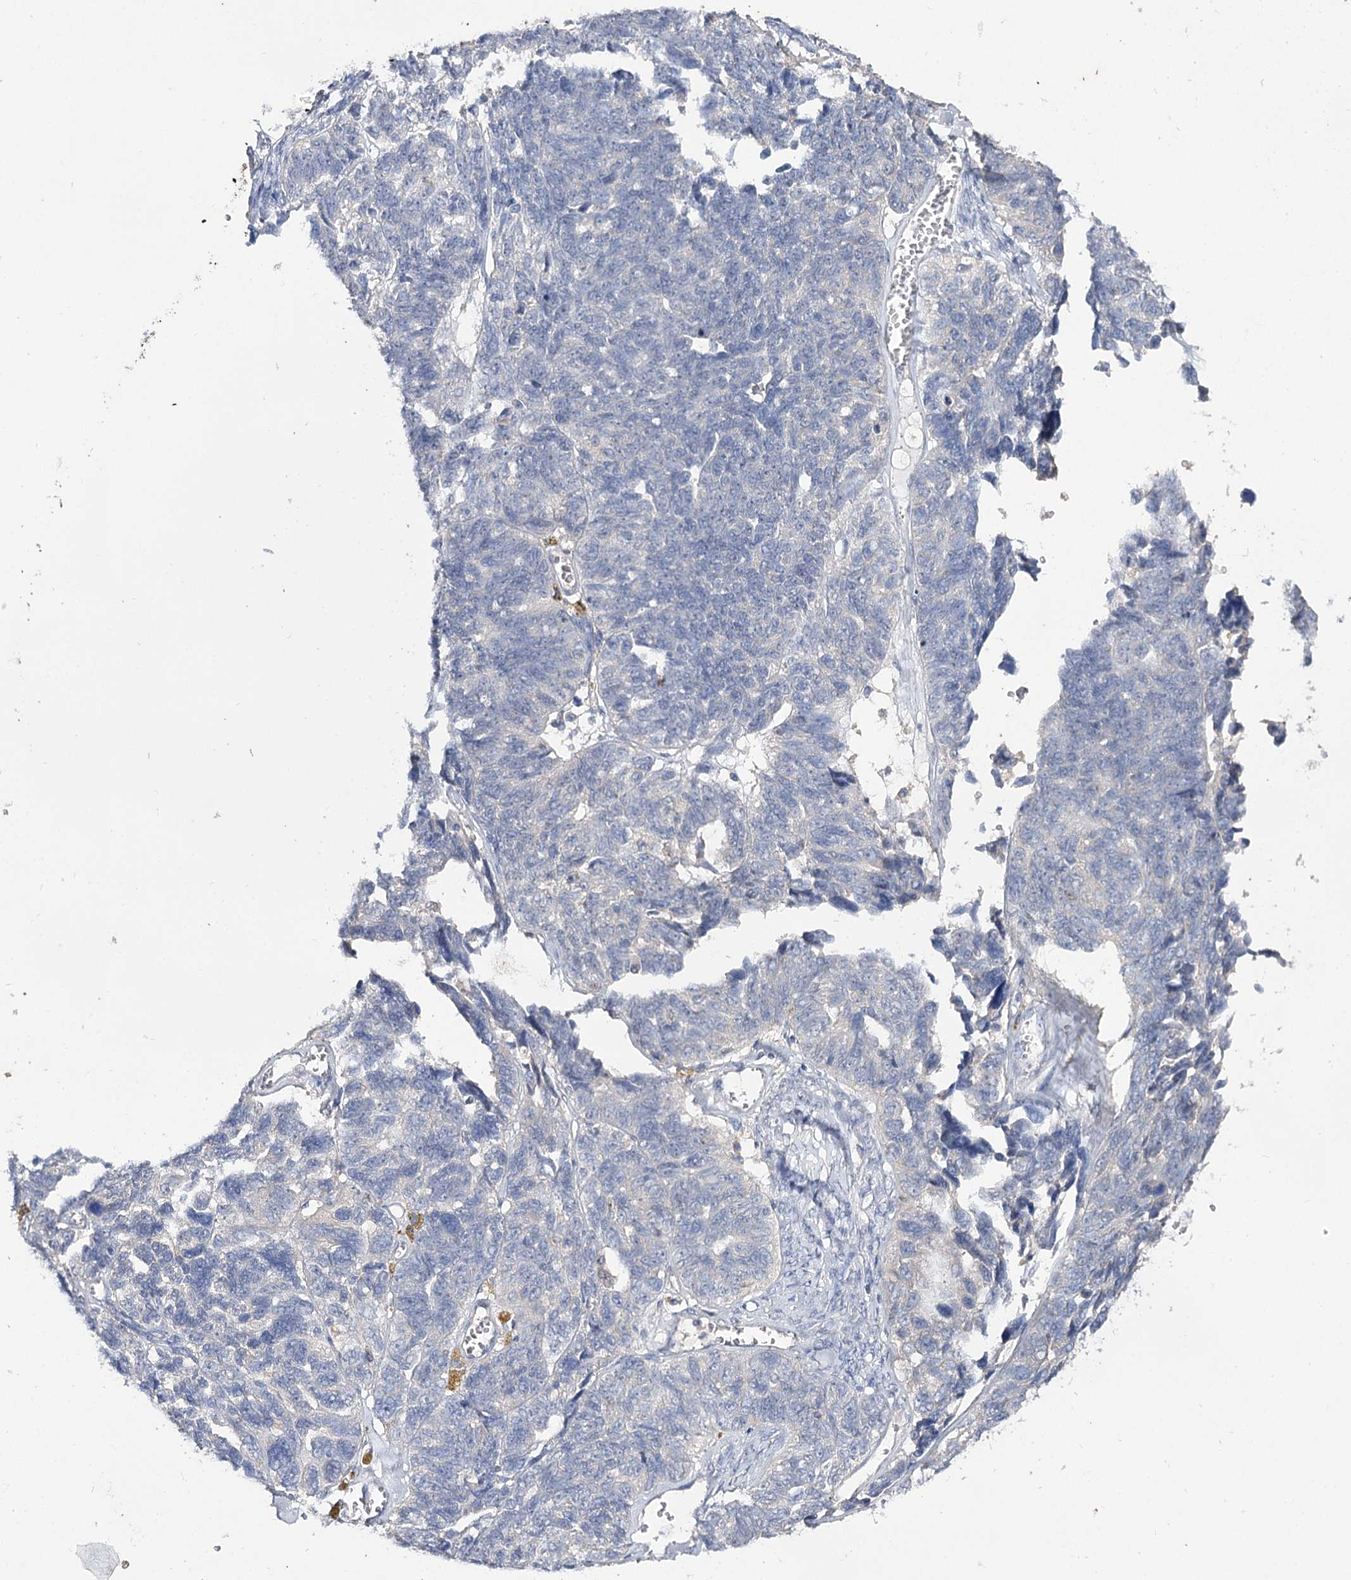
{"staining": {"intensity": "negative", "quantity": "none", "location": "none"}, "tissue": "ovarian cancer", "cell_type": "Tumor cells", "image_type": "cancer", "snomed": [{"axis": "morphology", "description": "Cystadenocarcinoma, serous, NOS"}, {"axis": "topography", "description": "Ovary"}], "caption": "Tumor cells show no significant expression in ovarian cancer (serous cystadenocarcinoma).", "gene": "IL1RAP", "patient": {"sex": "female", "age": 79}}